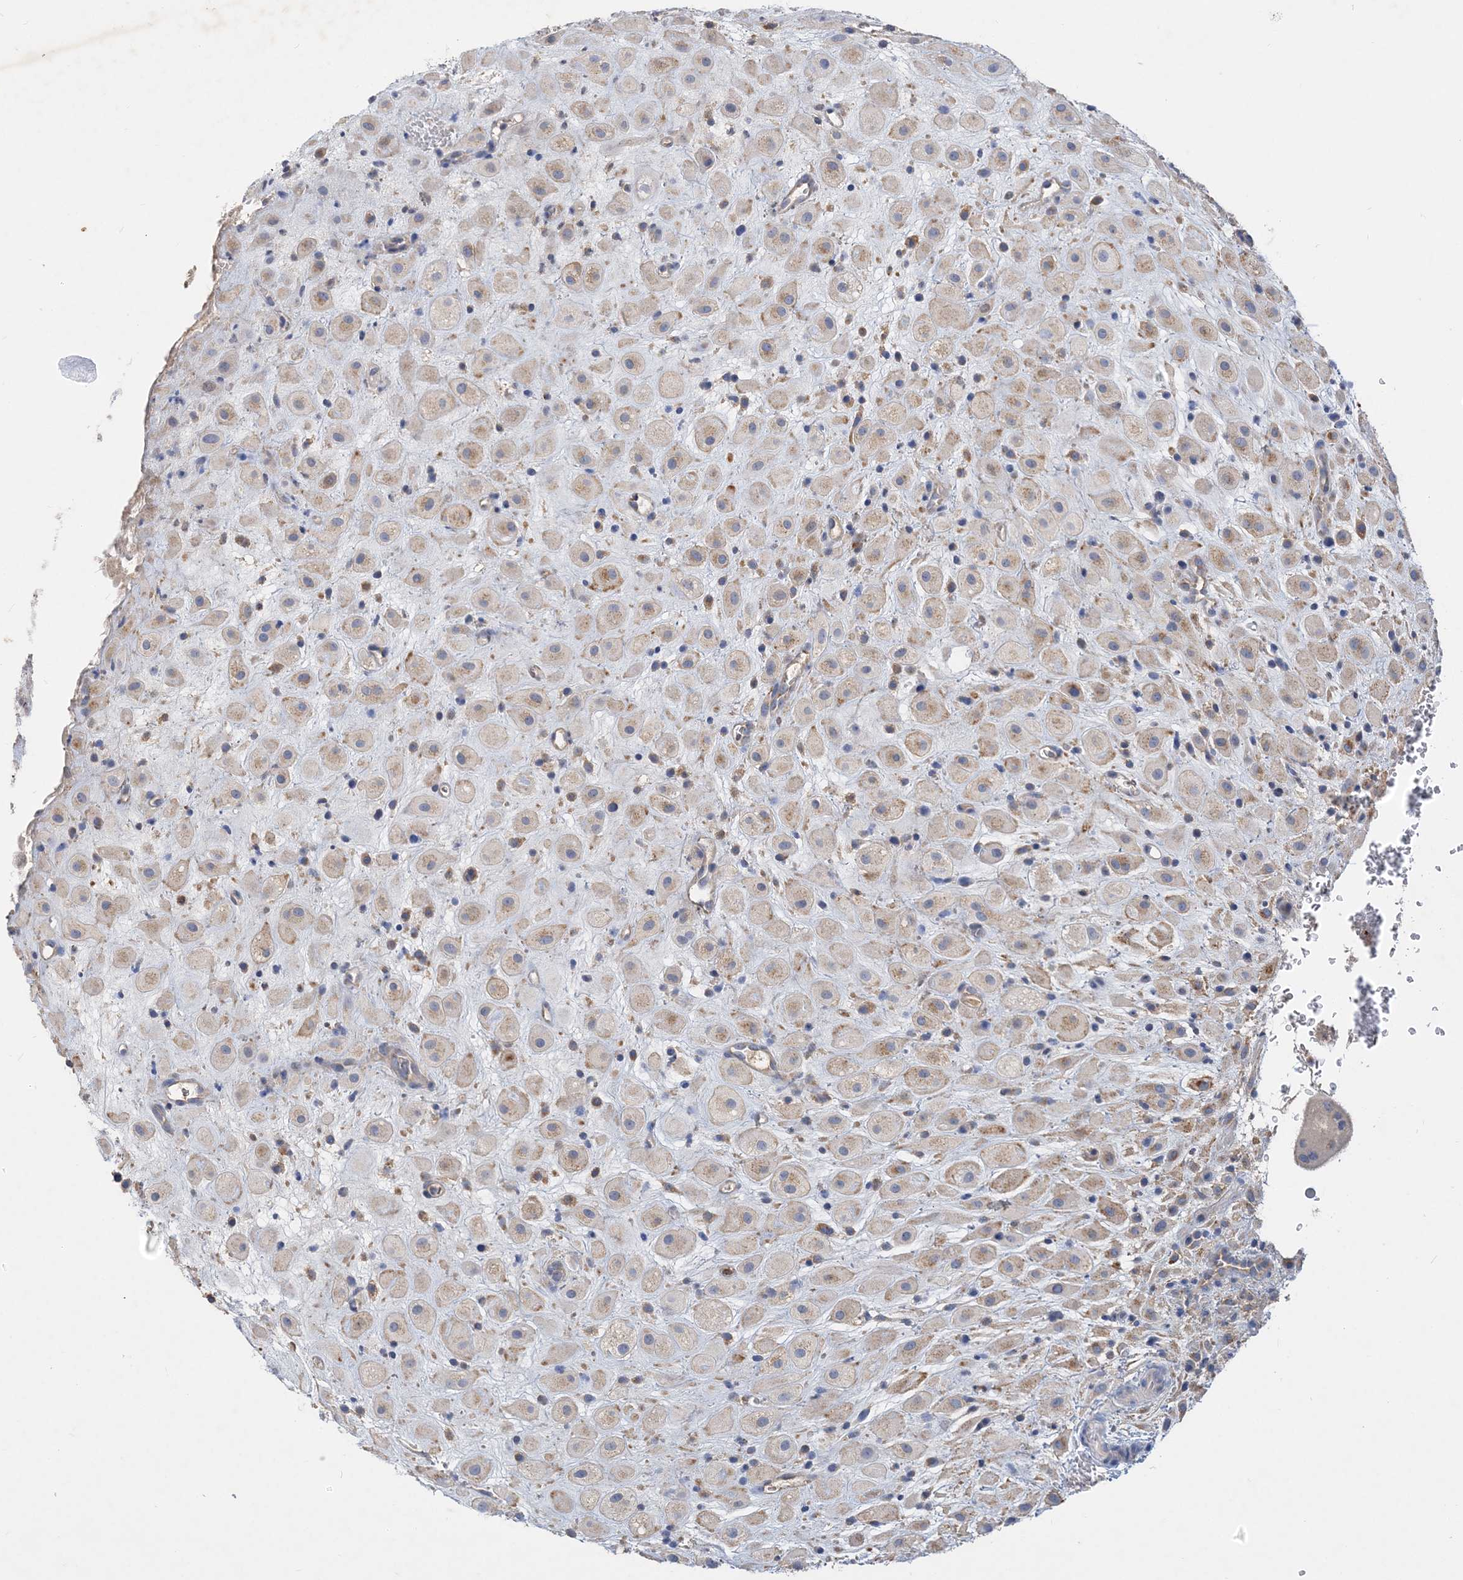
{"staining": {"intensity": "weak", "quantity": "25%-75%", "location": "cytoplasmic/membranous"}, "tissue": "placenta", "cell_type": "Decidual cells", "image_type": "normal", "snomed": [{"axis": "morphology", "description": "Normal tissue, NOS"}, {"axis": "topography", "description": "Placenta"}], "caption": "Approximately 25%-75% of decidual cells in unremarkable placenta show weak cytoplasmic/membranous protein positivity as visualized by brown immunohistochemical staining.", "gene": "GRINA", "patient": {"sex": "female", "age": 35}}